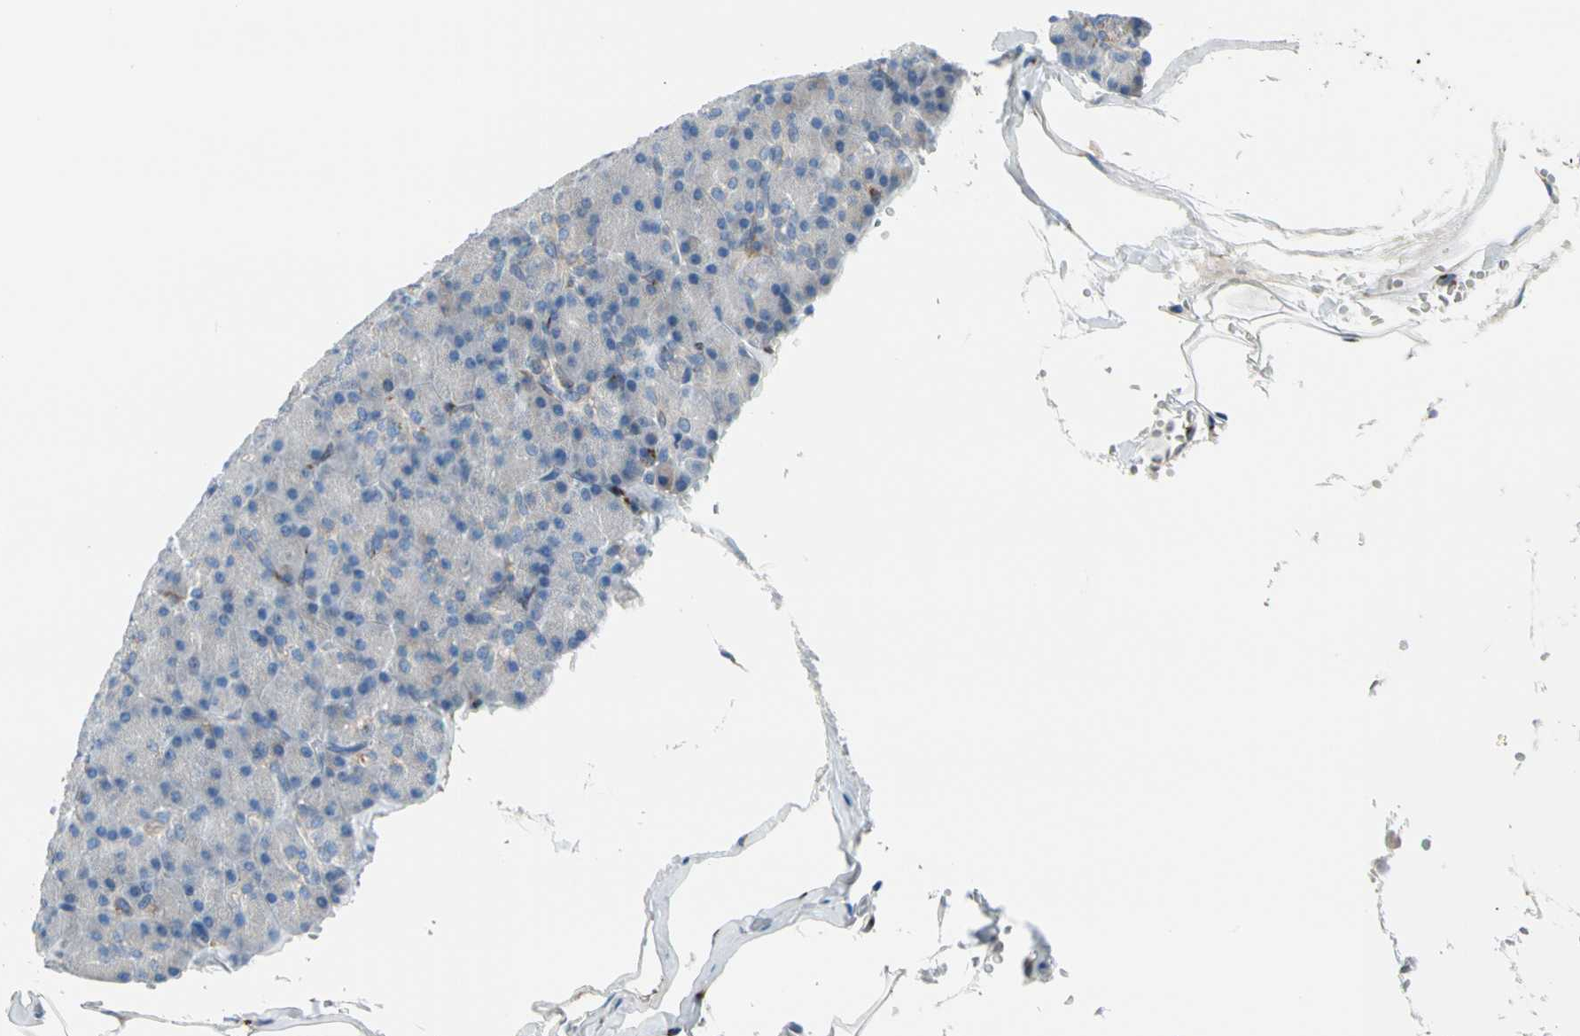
{"staining": {"intensity": "weak", "quantity": "<25%", "location": "cytoplasmic/membranous"}, "tissue": "pancreas", "cell_type": "Exocrine glandular cells", "image_type": "normal", "snomed": [{"axis": "morphology", "description": "Normal tissue, NOS"}, {"axis": "topography", "description": "Pancreas"}], "caption": "Immunohistochemistry histopathology image of normal pancreas: pancreas stained with DAB (3,3'-diaminobenzidine) exhibits no significant protein expression in exocrine glandular cells. (Brightfield microscopy of DAB IHC at high magnification).", "gene": "NUCB1", "patient": {"sex": "female", "age": 43}}